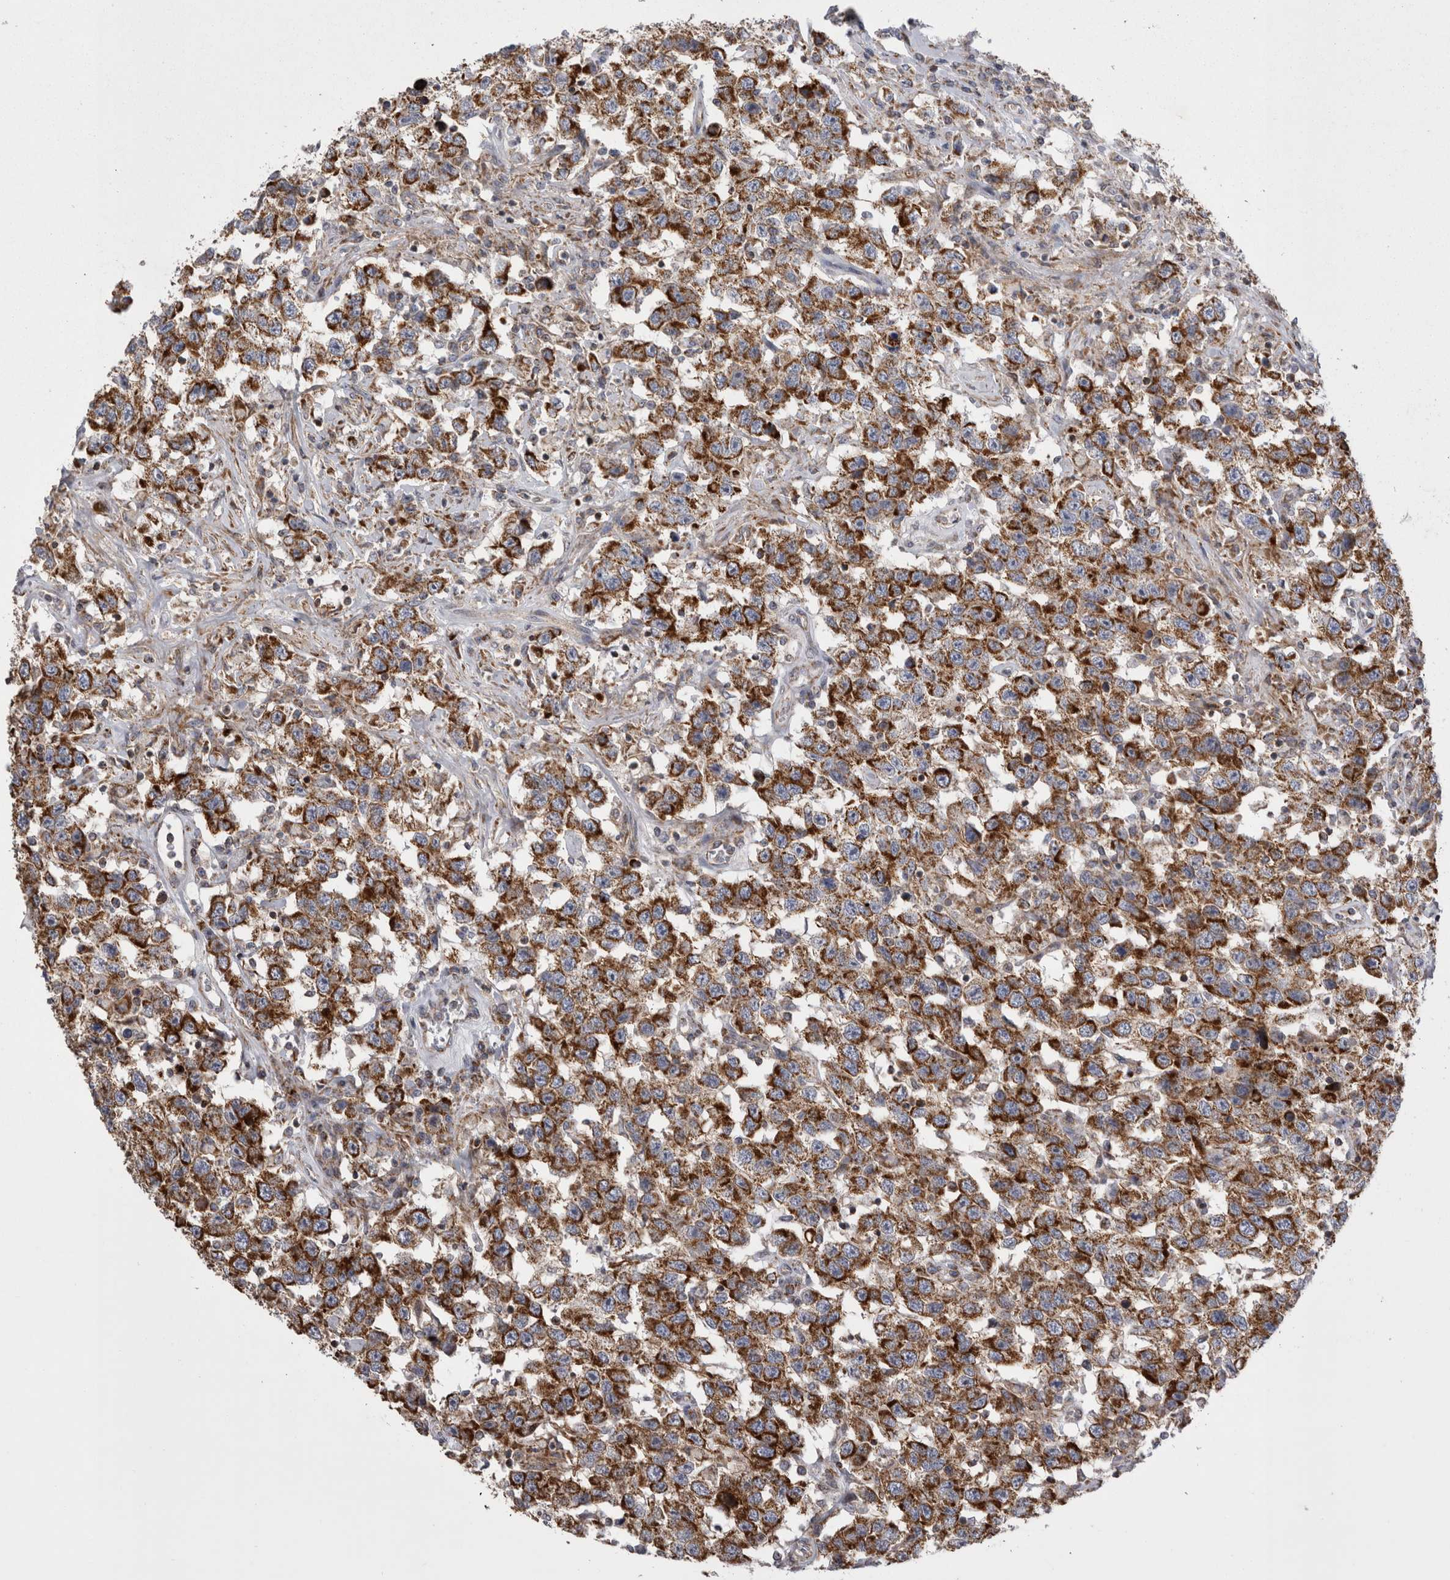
{"staining": {"intensity": "strong", "quantity": ">75%", "location": "cytoplasmic/membranous"}, "tissue": "testis cancer", "cell_type": "Tumor cells", "image_type": "cancer", "snomed": [{"axis": "morphology", "description": "Seminoma, NOS"}, {"axis": "topography", "description": "Testis"}], "caption": "This image demonstrates immunohistochemistry (IHC) staining of seminoma (testis), with high strong cytoplasmic/membranous staining in approximately >75% of tumor cells.", "gene": "TSPOAP1", "patient": {"sex": "male", "age": 41}}